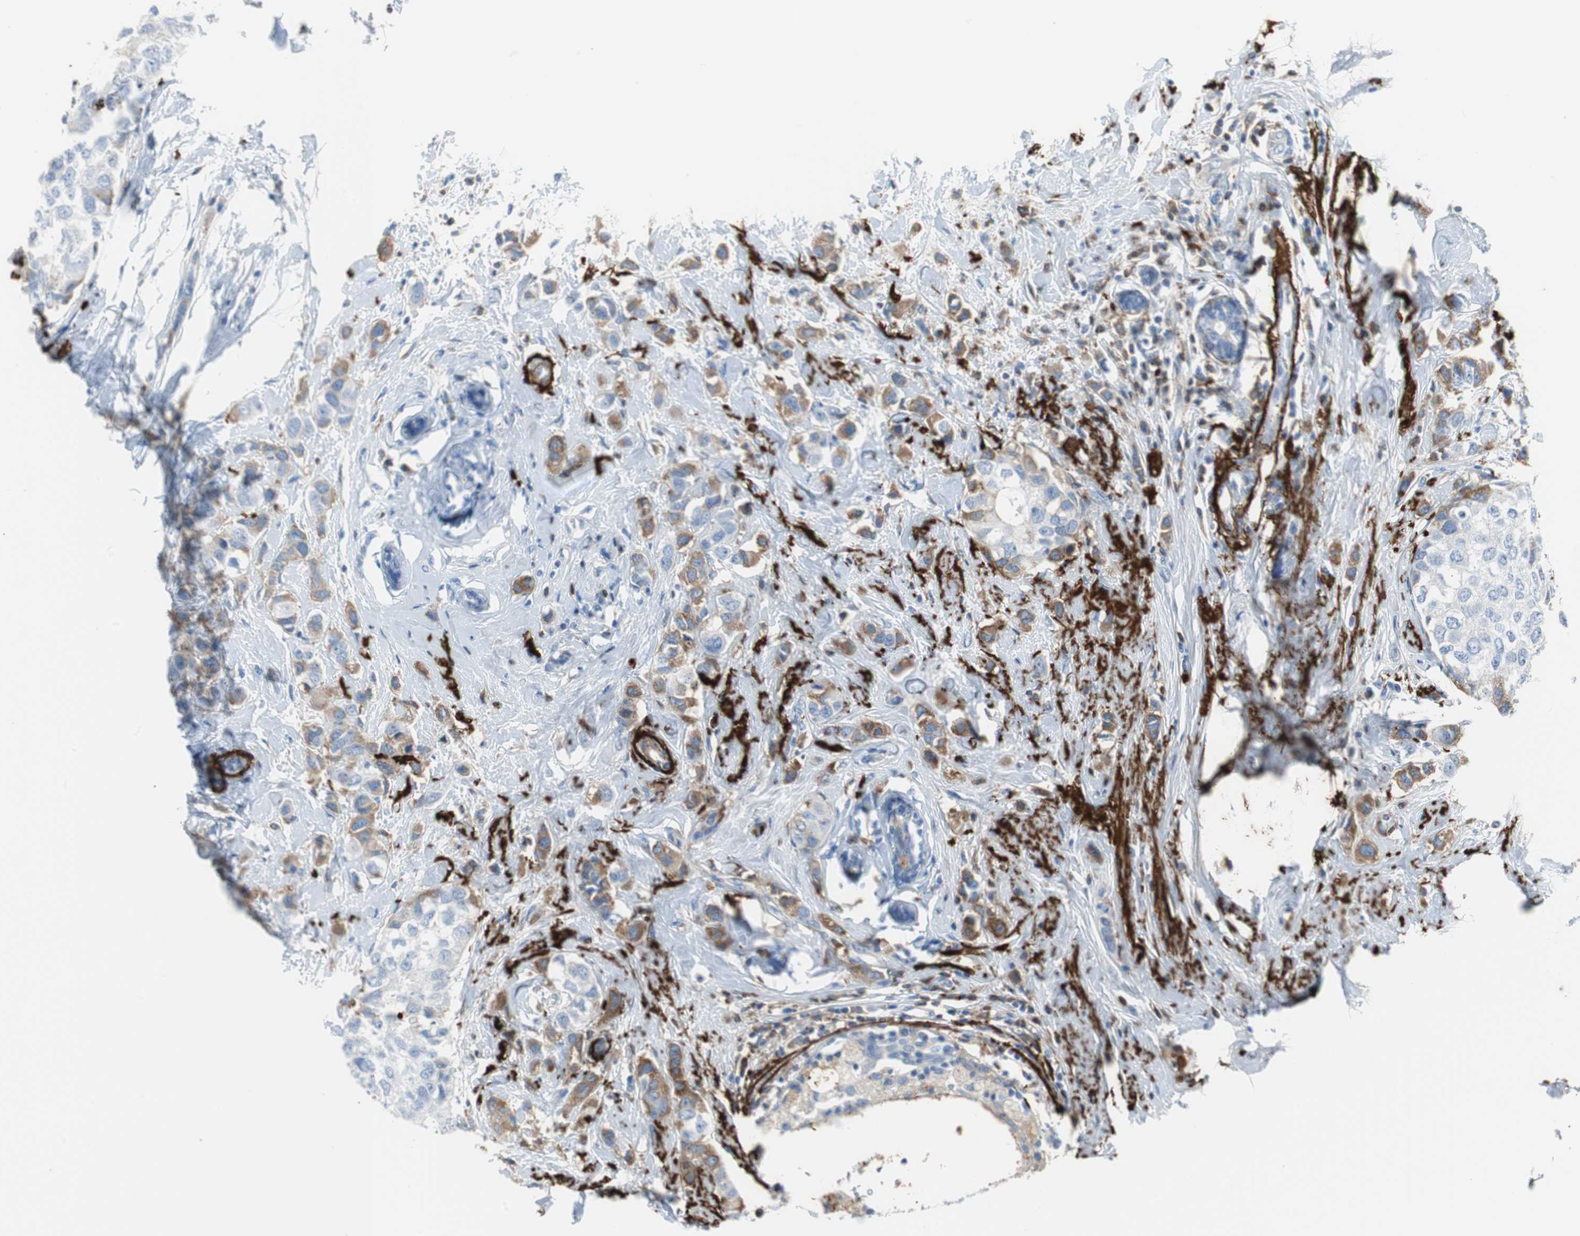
{"staining": {"intensity": "moderate", "quantity": "25%-75%", "location": "cytoplasmic/membranous"}, "tissue": "breast cancer", "cell_type": "Tumor cells", "image_type": "cancer", "snomed": [{"axis": "morphology", "description": "Duct carcinoma"}, {"axis": "topography", "description": "Breast"}], "caption": "Human breast cancer (intraductal carcinoma) stained with a brown dye shows moderate cytoplasmic/membranous positive expression in about 25%-75% of tumor cells.", "gene": "APCS", "patient": {"sex": "female", "age": 50}}